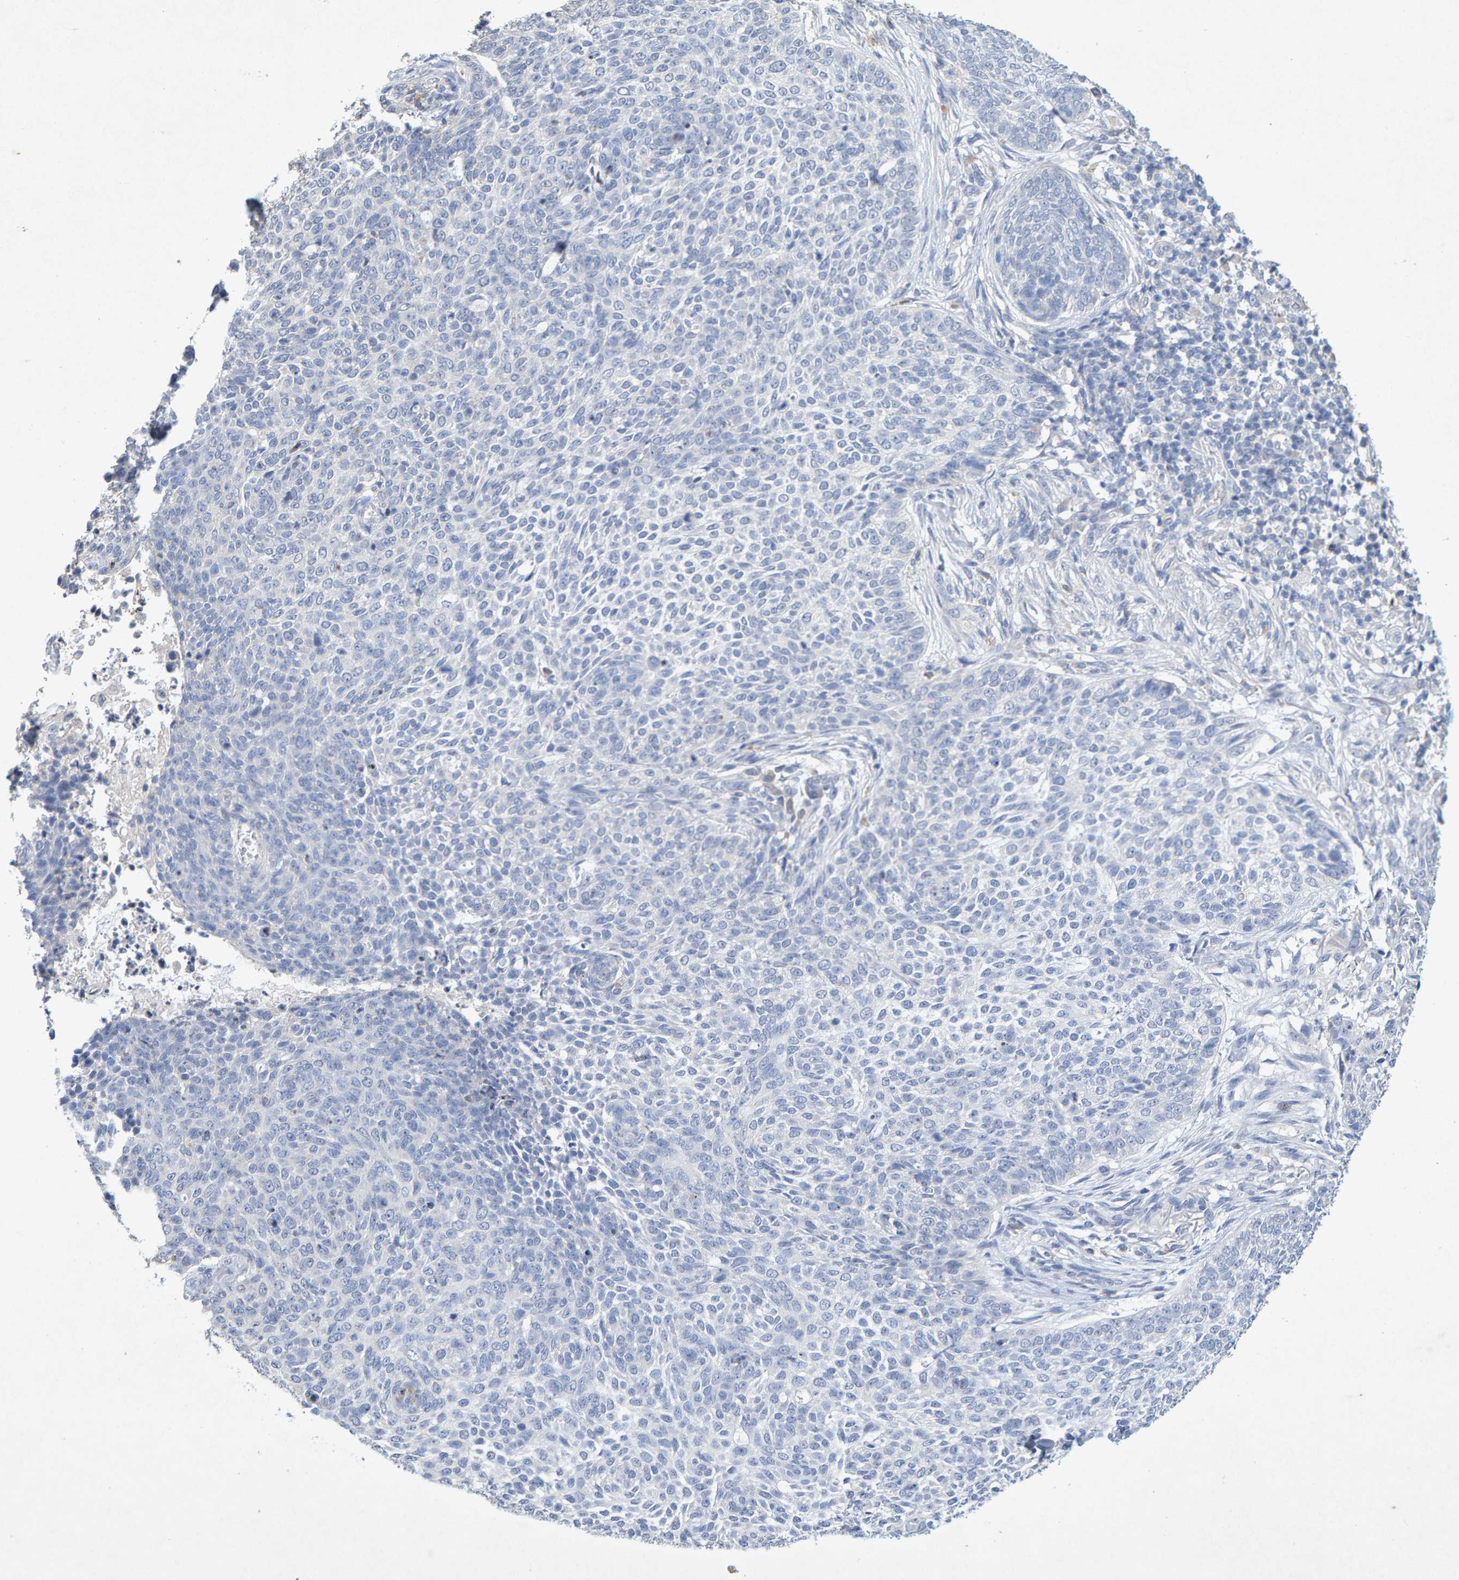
{"staining": {"intensity": "negative", "quantity": "none", "location": "none"}, "tissue": "skin cancer", "cell_type": "Tumor cells", "image_type": "cancer", "snomed": [{"axis": "morphology", "description": "Basal cell carcinoma"}, {"axis": "topography", "description": "Skin"}], "caption": "Photomicrograph shows no significant protein positivity in tumor cells of basal cell carcinoma (skin).", "gene": "CTH", "patient": {"sex": "female", "age": 64}}